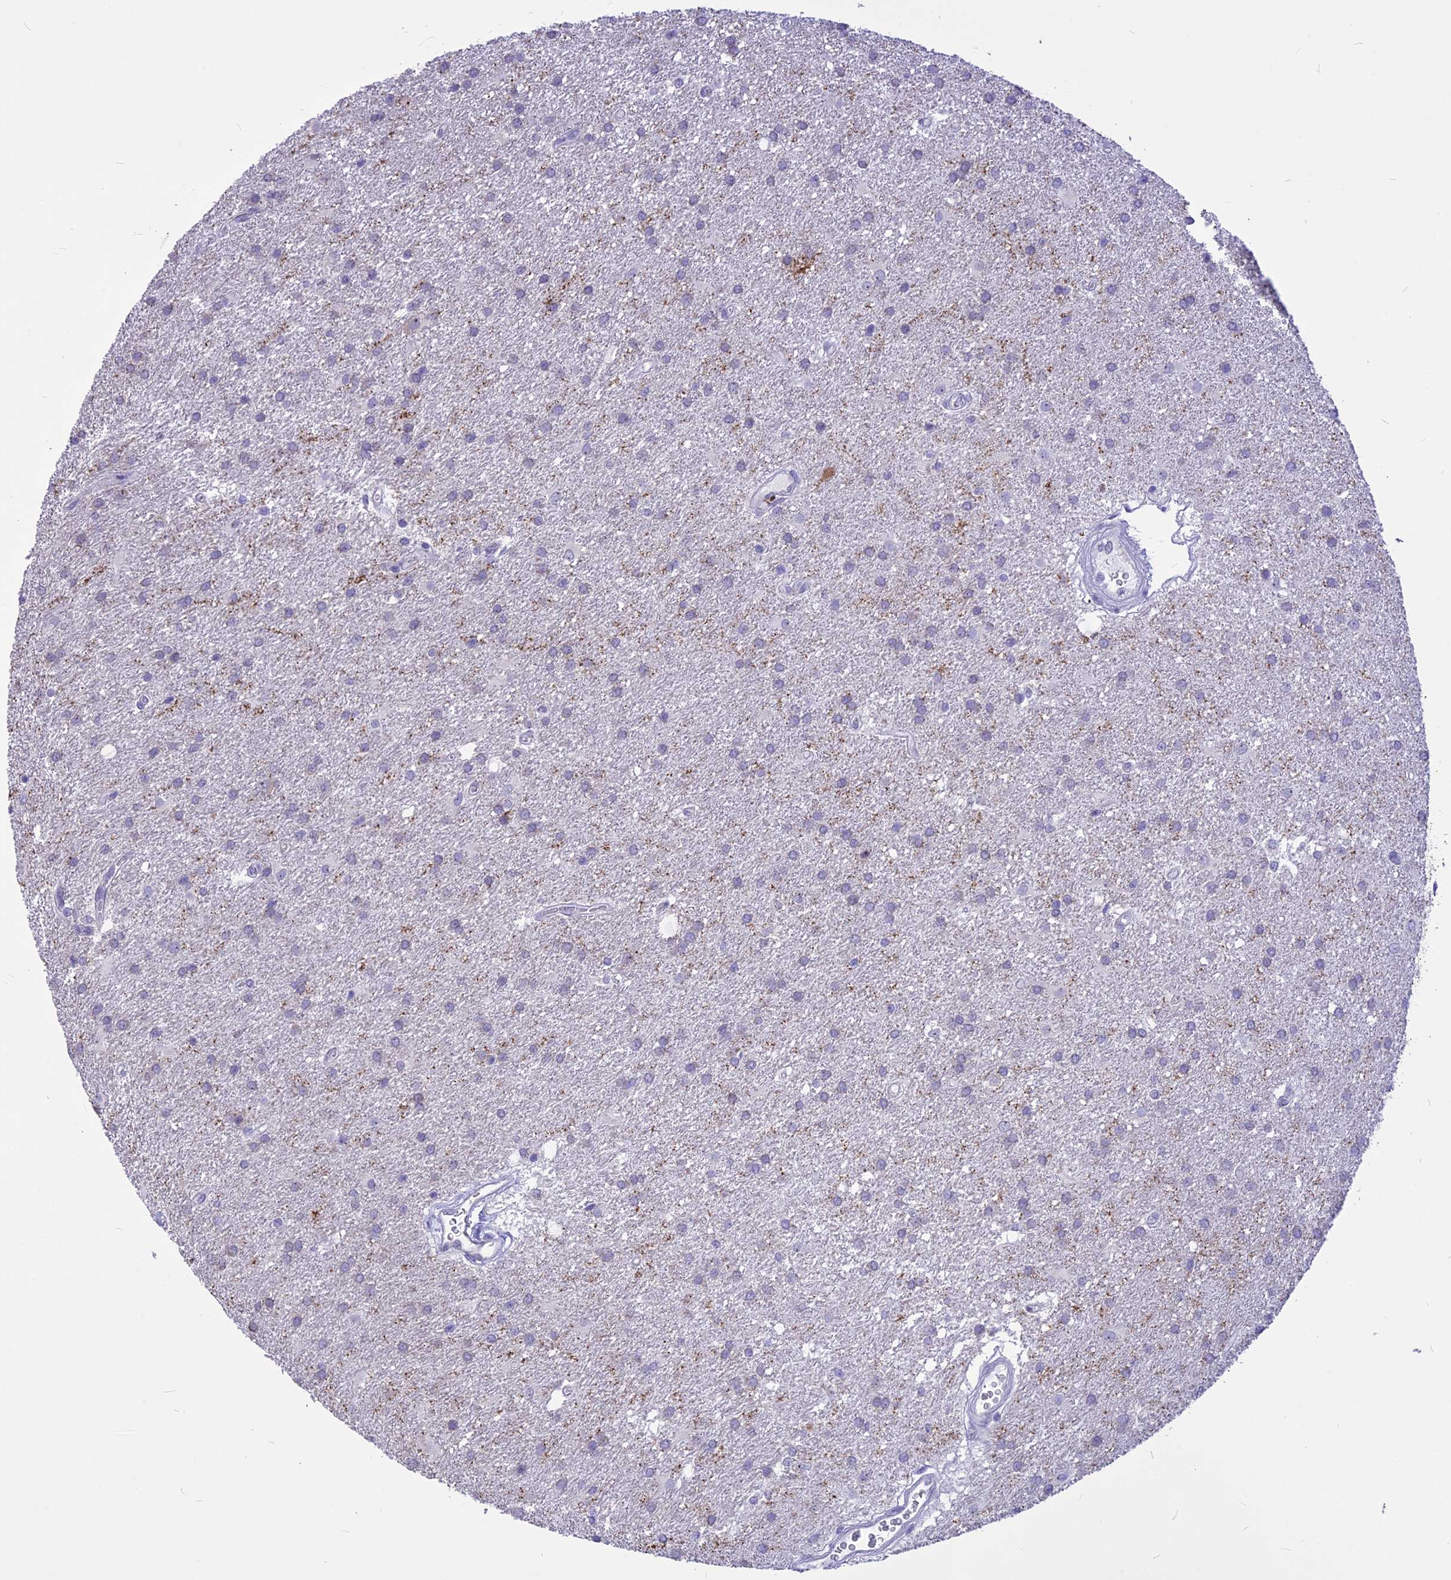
{"staining": {"intensity": "negative", "quantity": "none", "location": "none"}, "tissue": "glioma", "cell_type": "Tumor cells", "image_type": "cancer", "snomed": [{"axis": "morphology", "description": "Glioma, malignant, Low grade"}, {"axis": "topography", "description": "Brain"}], "caption": "Tumor cells are negative for brown protein staining in glioma.", "gene": "CMSS1", "patient": {"sex": "male", "age": 66}}